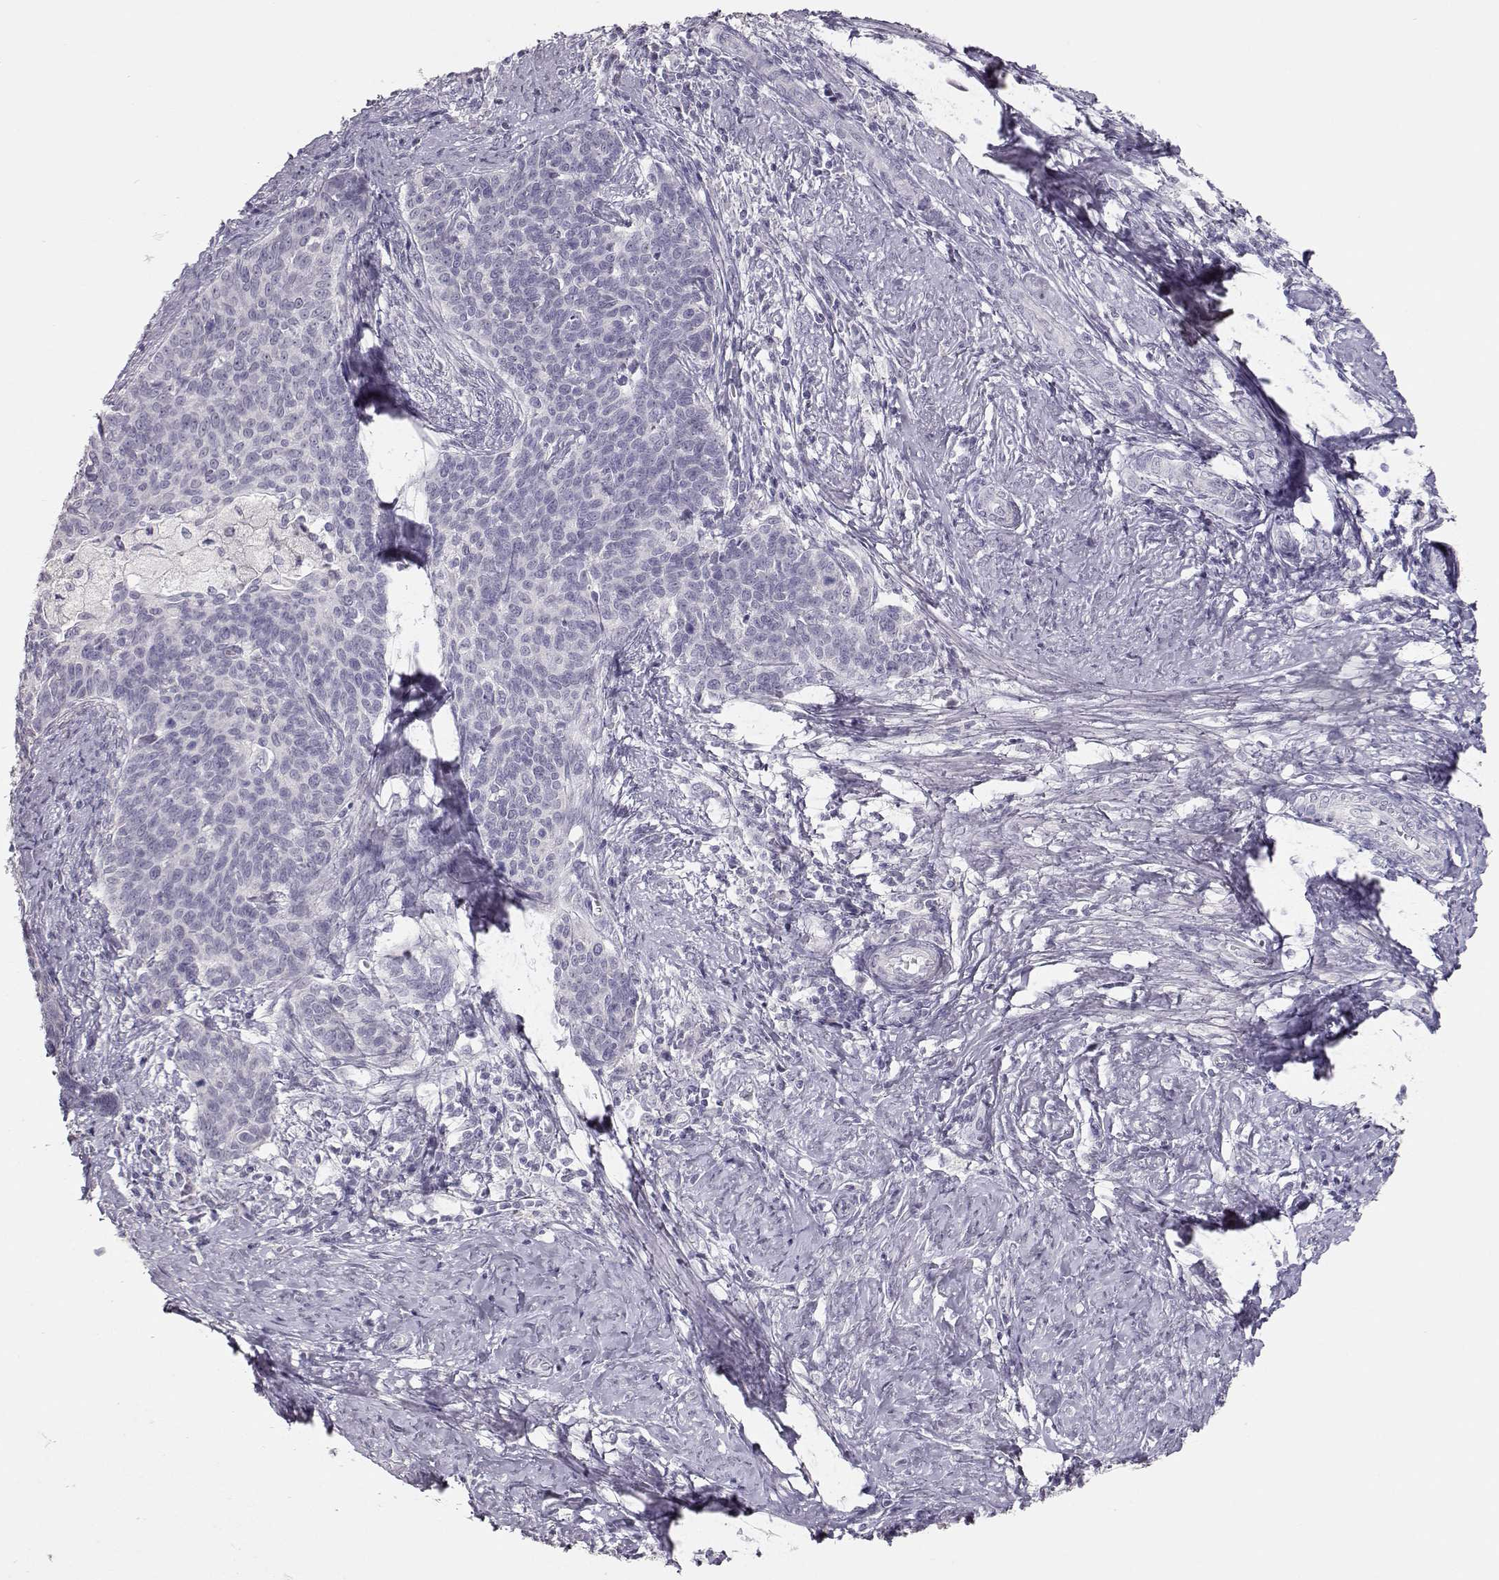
{"staining": {"intensity": "negative", "quantity": "none", "location": "none"}, "tissue": "cervical cancer", "cell_type": "Tumor cells", "image_type": "cancer", "snomed": [{"axis": "morphology", "description": "Squamous cell carcinoma, NOS"}, {"axis": "topography", "description": "Cervix"}], "caption": "There is no significant positivity in tumor cells of cervical squamous cell carcinoma.", "gene": "TKTL1", "patient": {"sex": "female", "age": 39}}